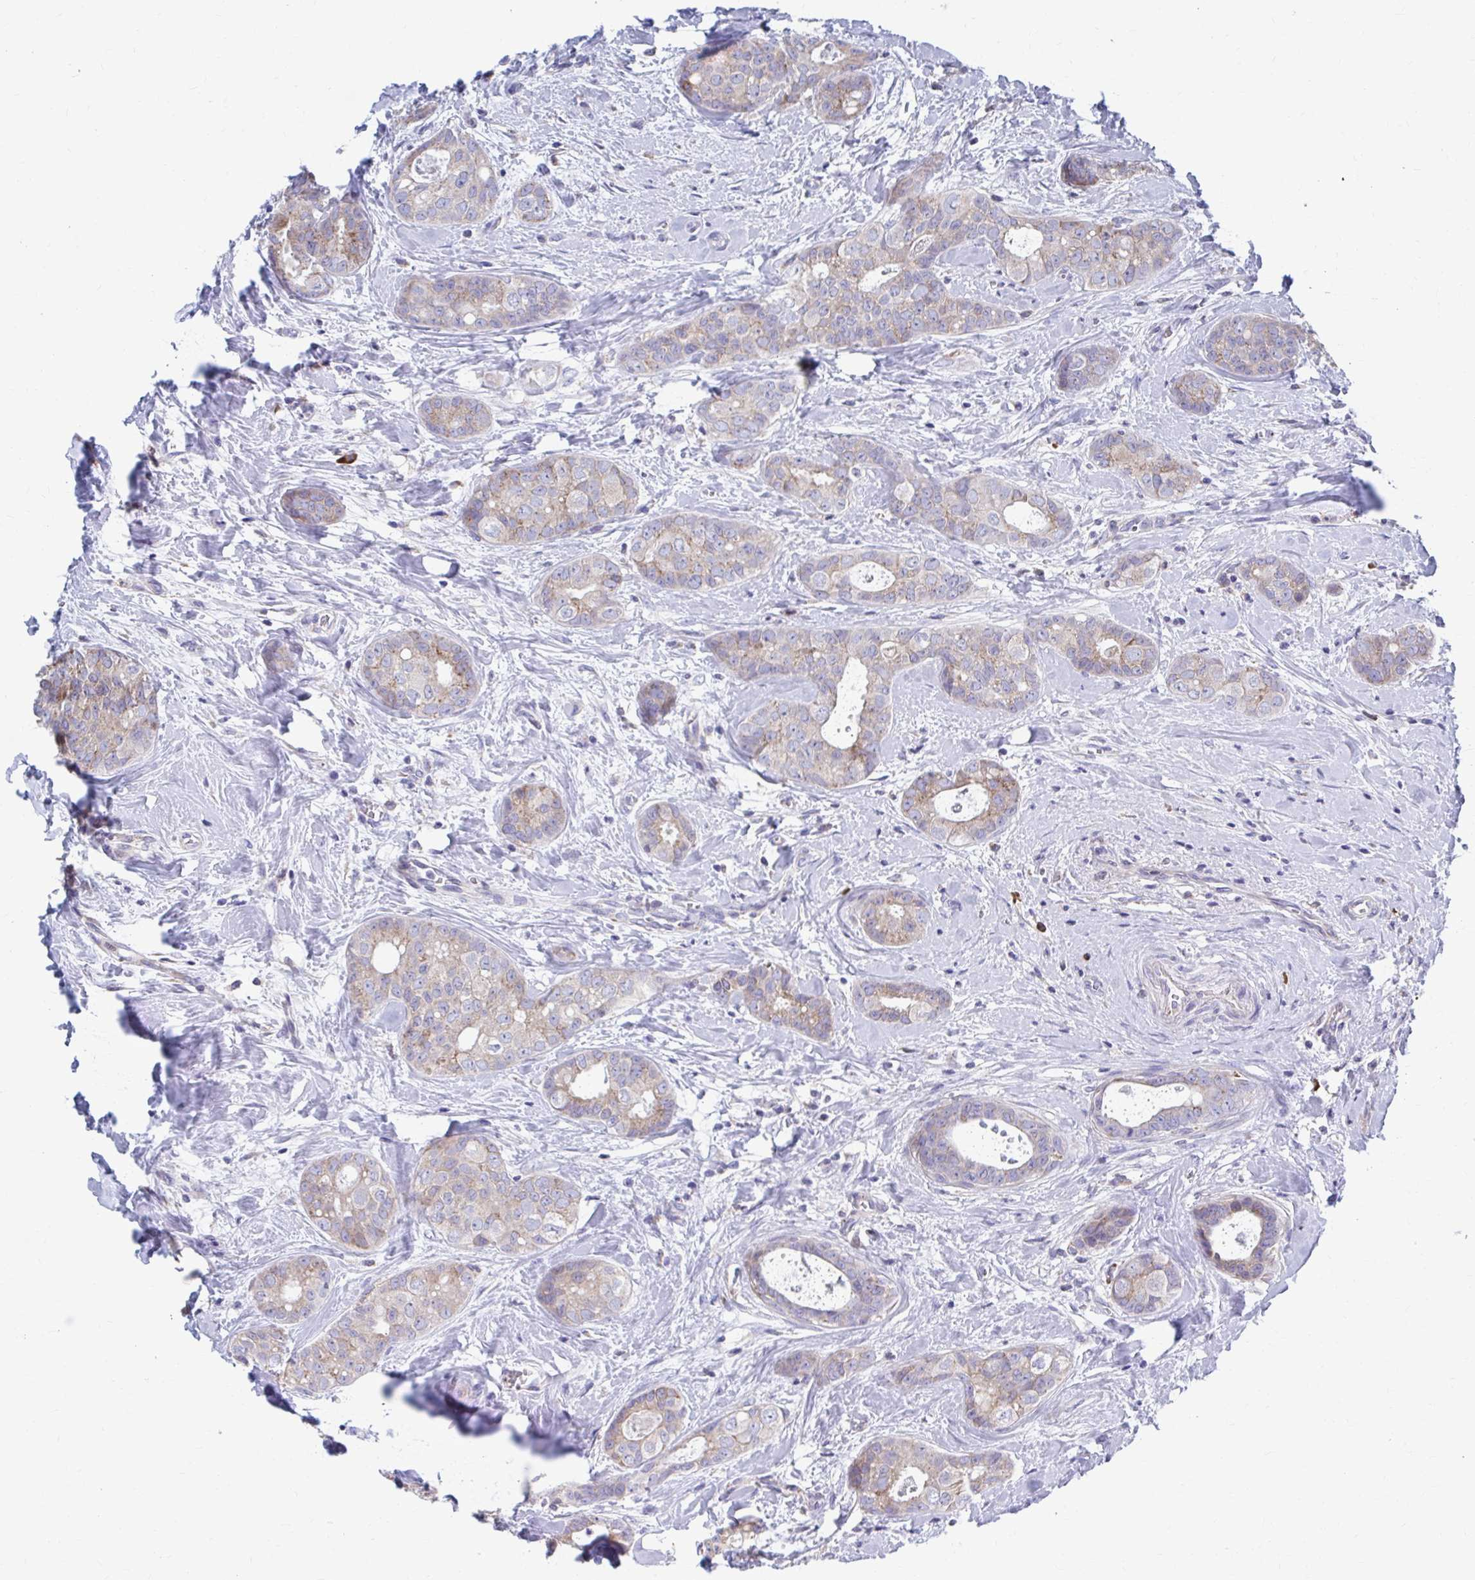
{"staining": {"intensity": "weak", "quantity": "25%-75%", "location": "cytoplasmic/membranous"}, "tissue": "breast cancer", "cell_type": "Tumor cells", "image_type": "cancer", "snomed": [{"axis": "morphology", "description": "Duct carcinoma"}, {"axis": "topography", "description": "Breast"}], "caption": "The micrograph shows staining of breast cancer (infiltrating ductal carcinoma), revealing weak cytoplasmic/membranous protein positivity (brown color) within tumor cells. Using DAB (brown) and hematoxylin (blue) stains, captured at high magnification using brightfield microscopy.", "gene": "FKBP2", "patient": {"sex": "female", "age": 45}}